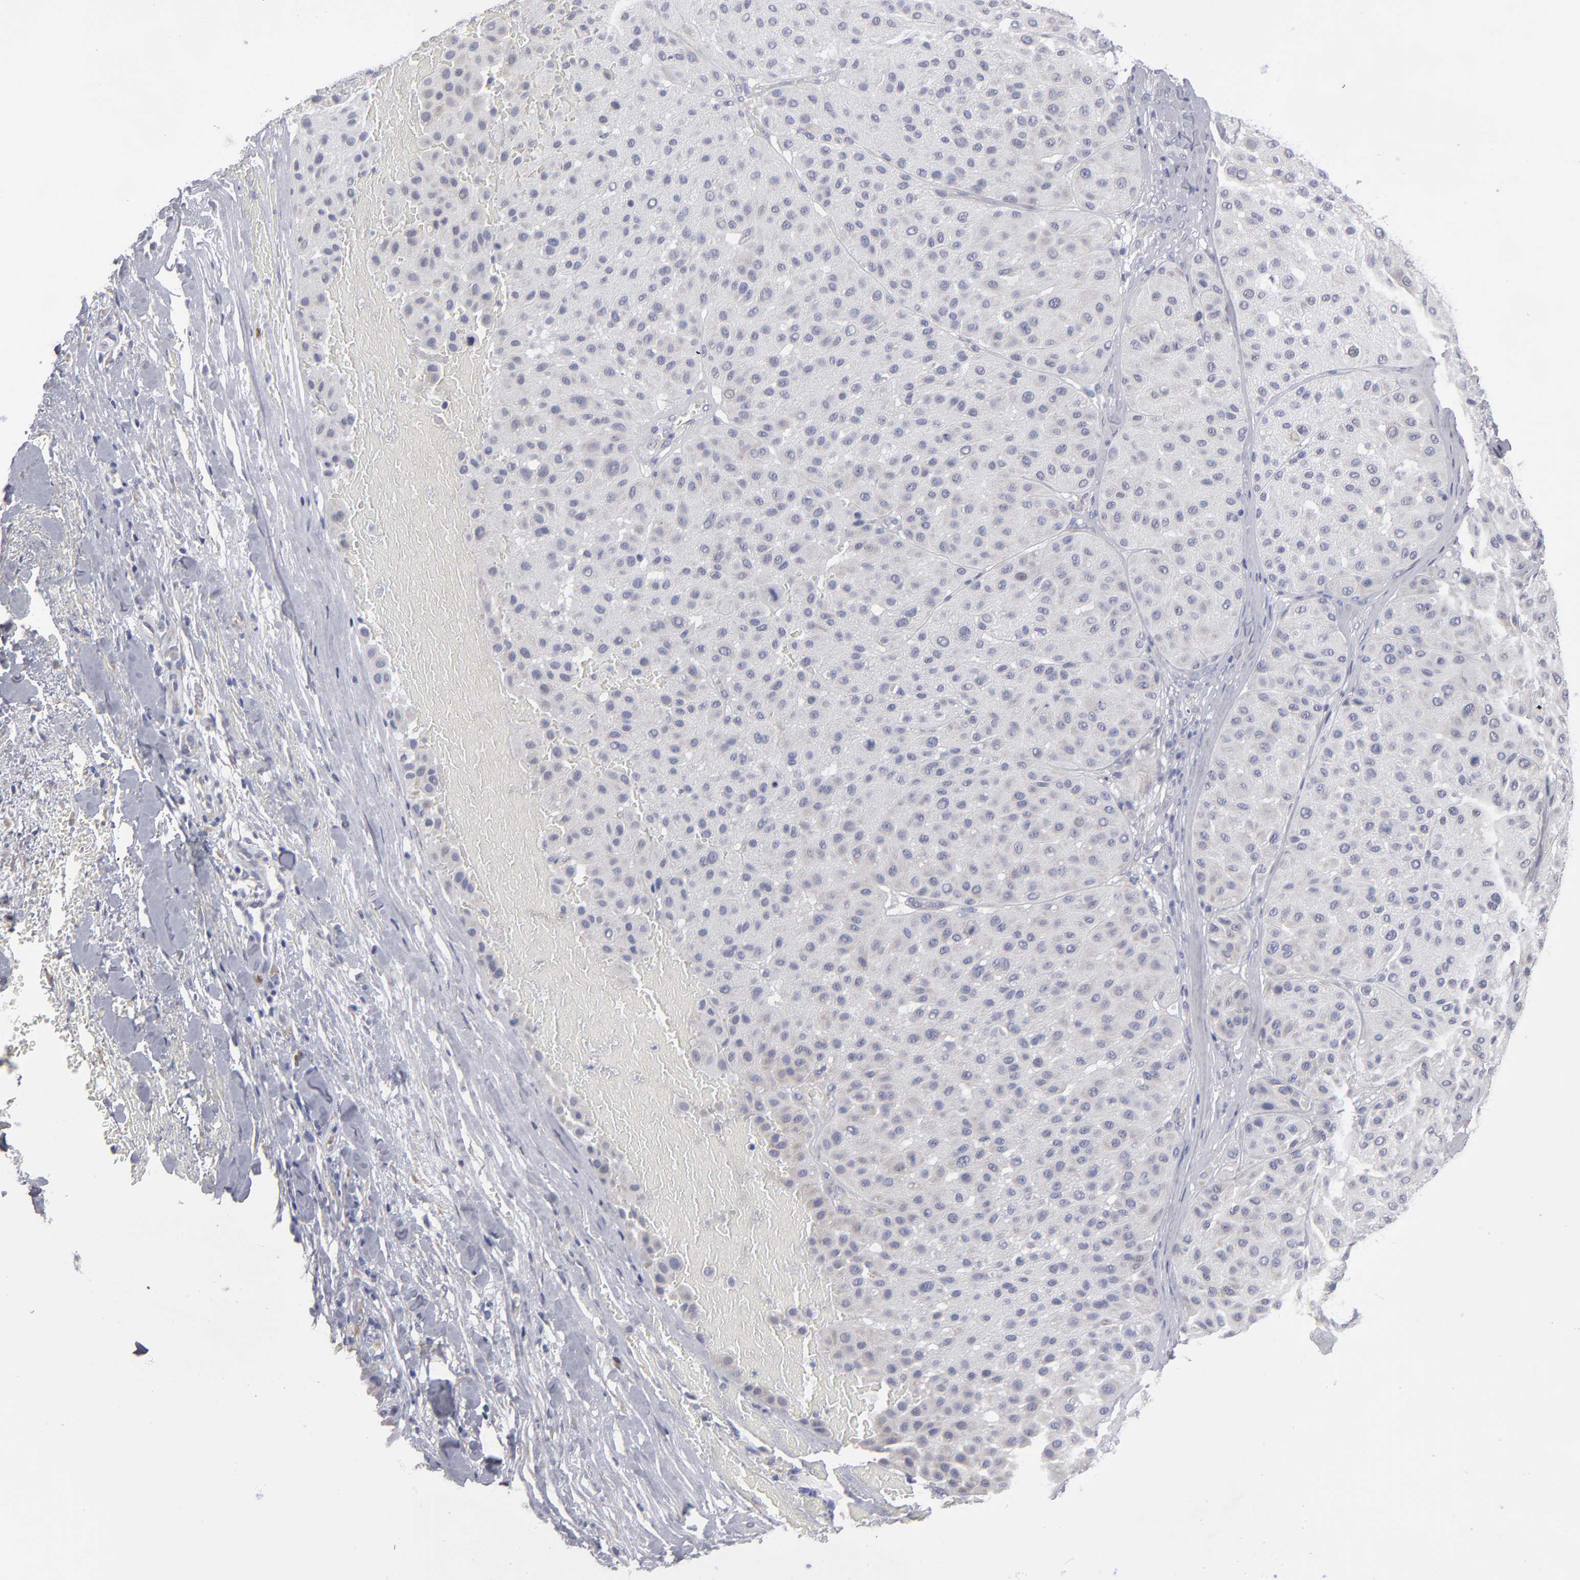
{"staining": {"intensity": "weak", "quantity": "25%-75%", "location": "cytoplasmic/membranous"}, "tissue": "melanoma", "cell_type": "Tumor cells", "image_type": "cancer", "snomed": [{"axis": "morphology", "description": "Normal tissue, NOS"}, {"axis": "morphology", "description": "Malignant melanoma, Metastatic site"}, {"axis": "topography", "description": "Skin"}], "caption": "Immunohistochemistry (IHC) (DAB) staining of melanoma displays weak cytoplasmic/membranous protein positivity in about 25%-75% of tumor cells.", "gene": "CCDC80", "patient": {"sex": "male", "age": 41}}